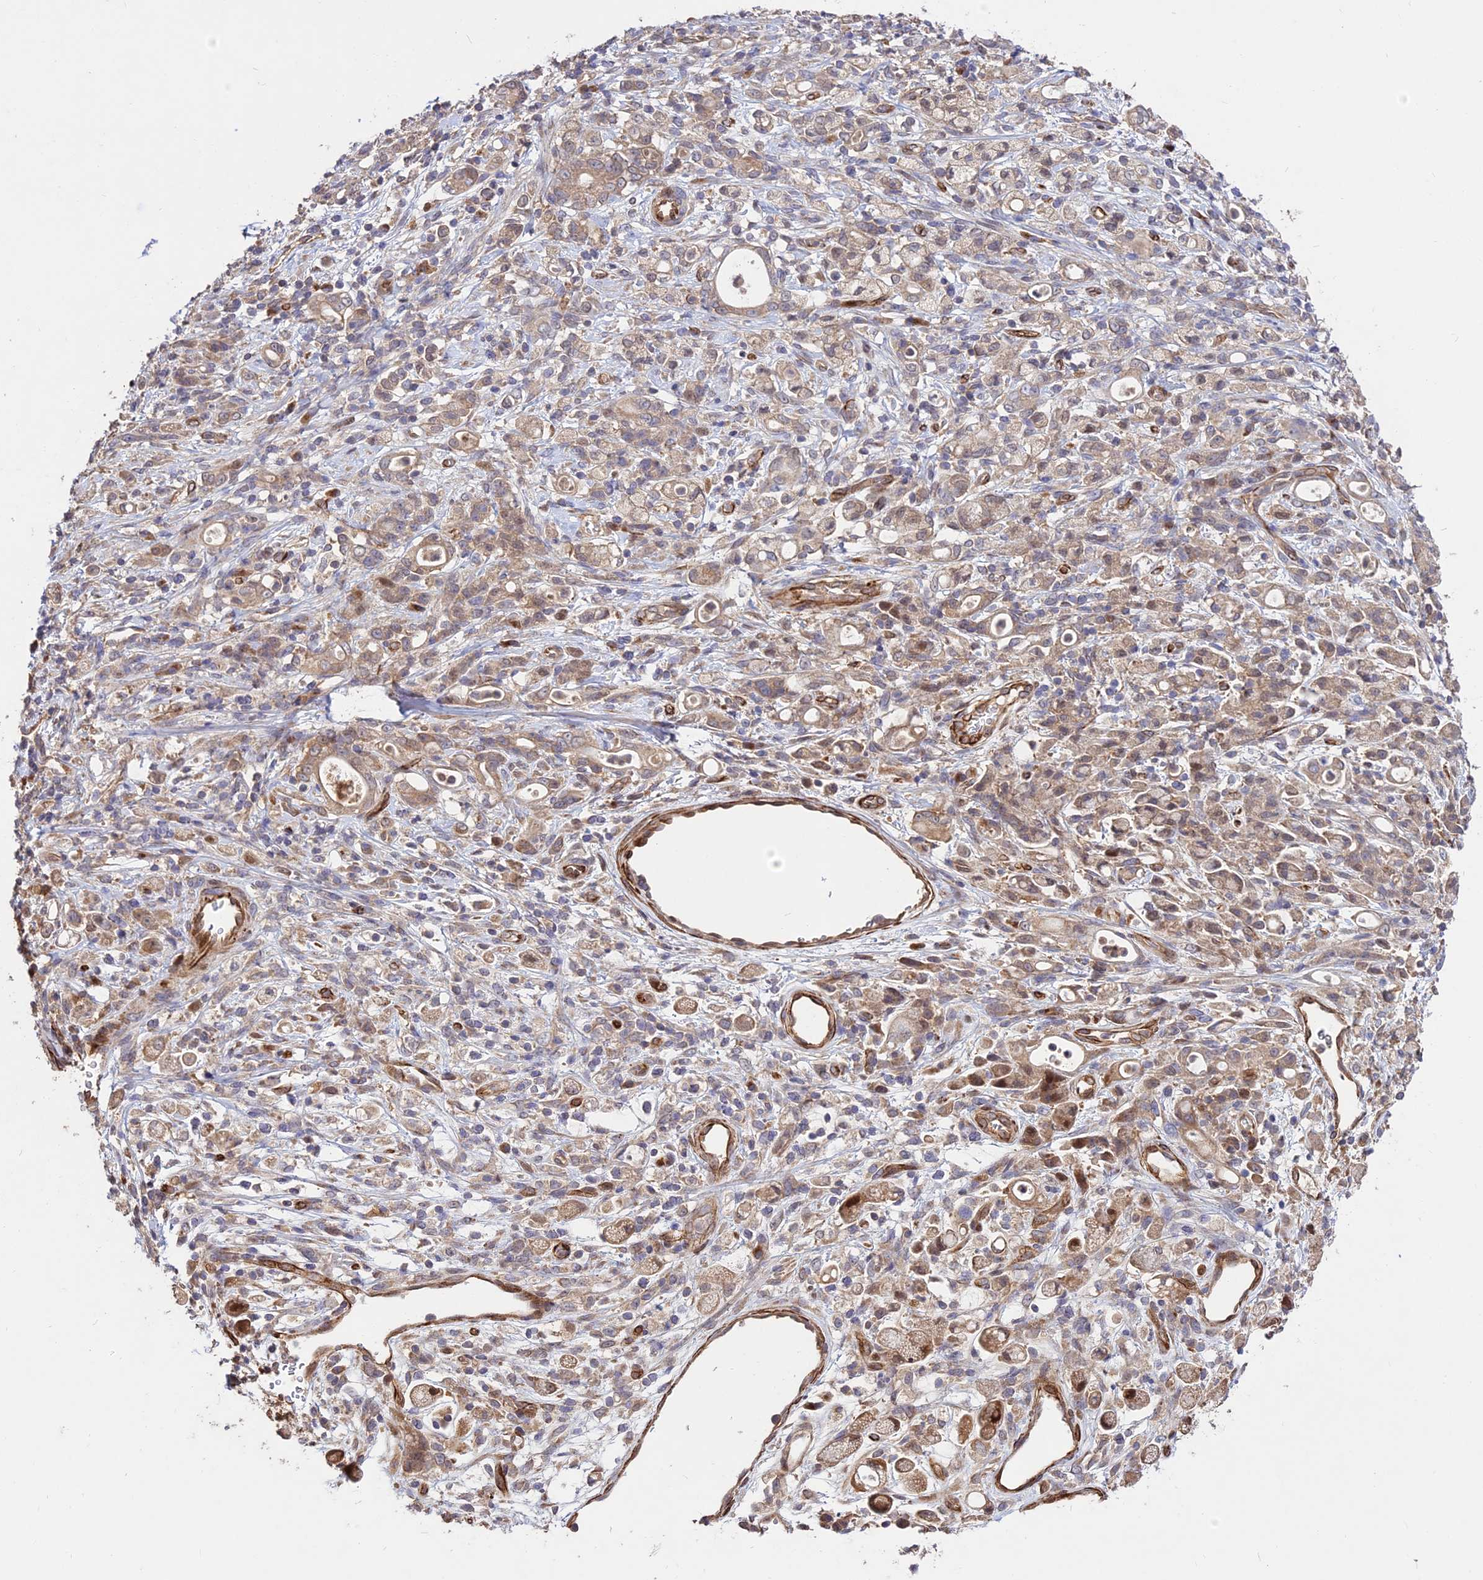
{"staining": {"intensity": "moderate", "quantity": "25%-75%", "location": "cytoplasmic/membranous"}, "tissue": "stomach cancer", "cell_type": "Tumor cells", "image_type": "cancer", "snomed": [{"axis": "morphology", "description": "Adenocarcinoma, NOS"}, {"axis": "topography", "description": "Stomach"}], "caption": "This image demonstrates immunohistochemistry (IHC) staining of adenocarcinoma (stomach), with medium moderate cytoplasmic/membranous positivity in approximately 25%-75% of tumor cells.", "gene": "GRTP1", "patient": {"sex": "female", "age": 60}}